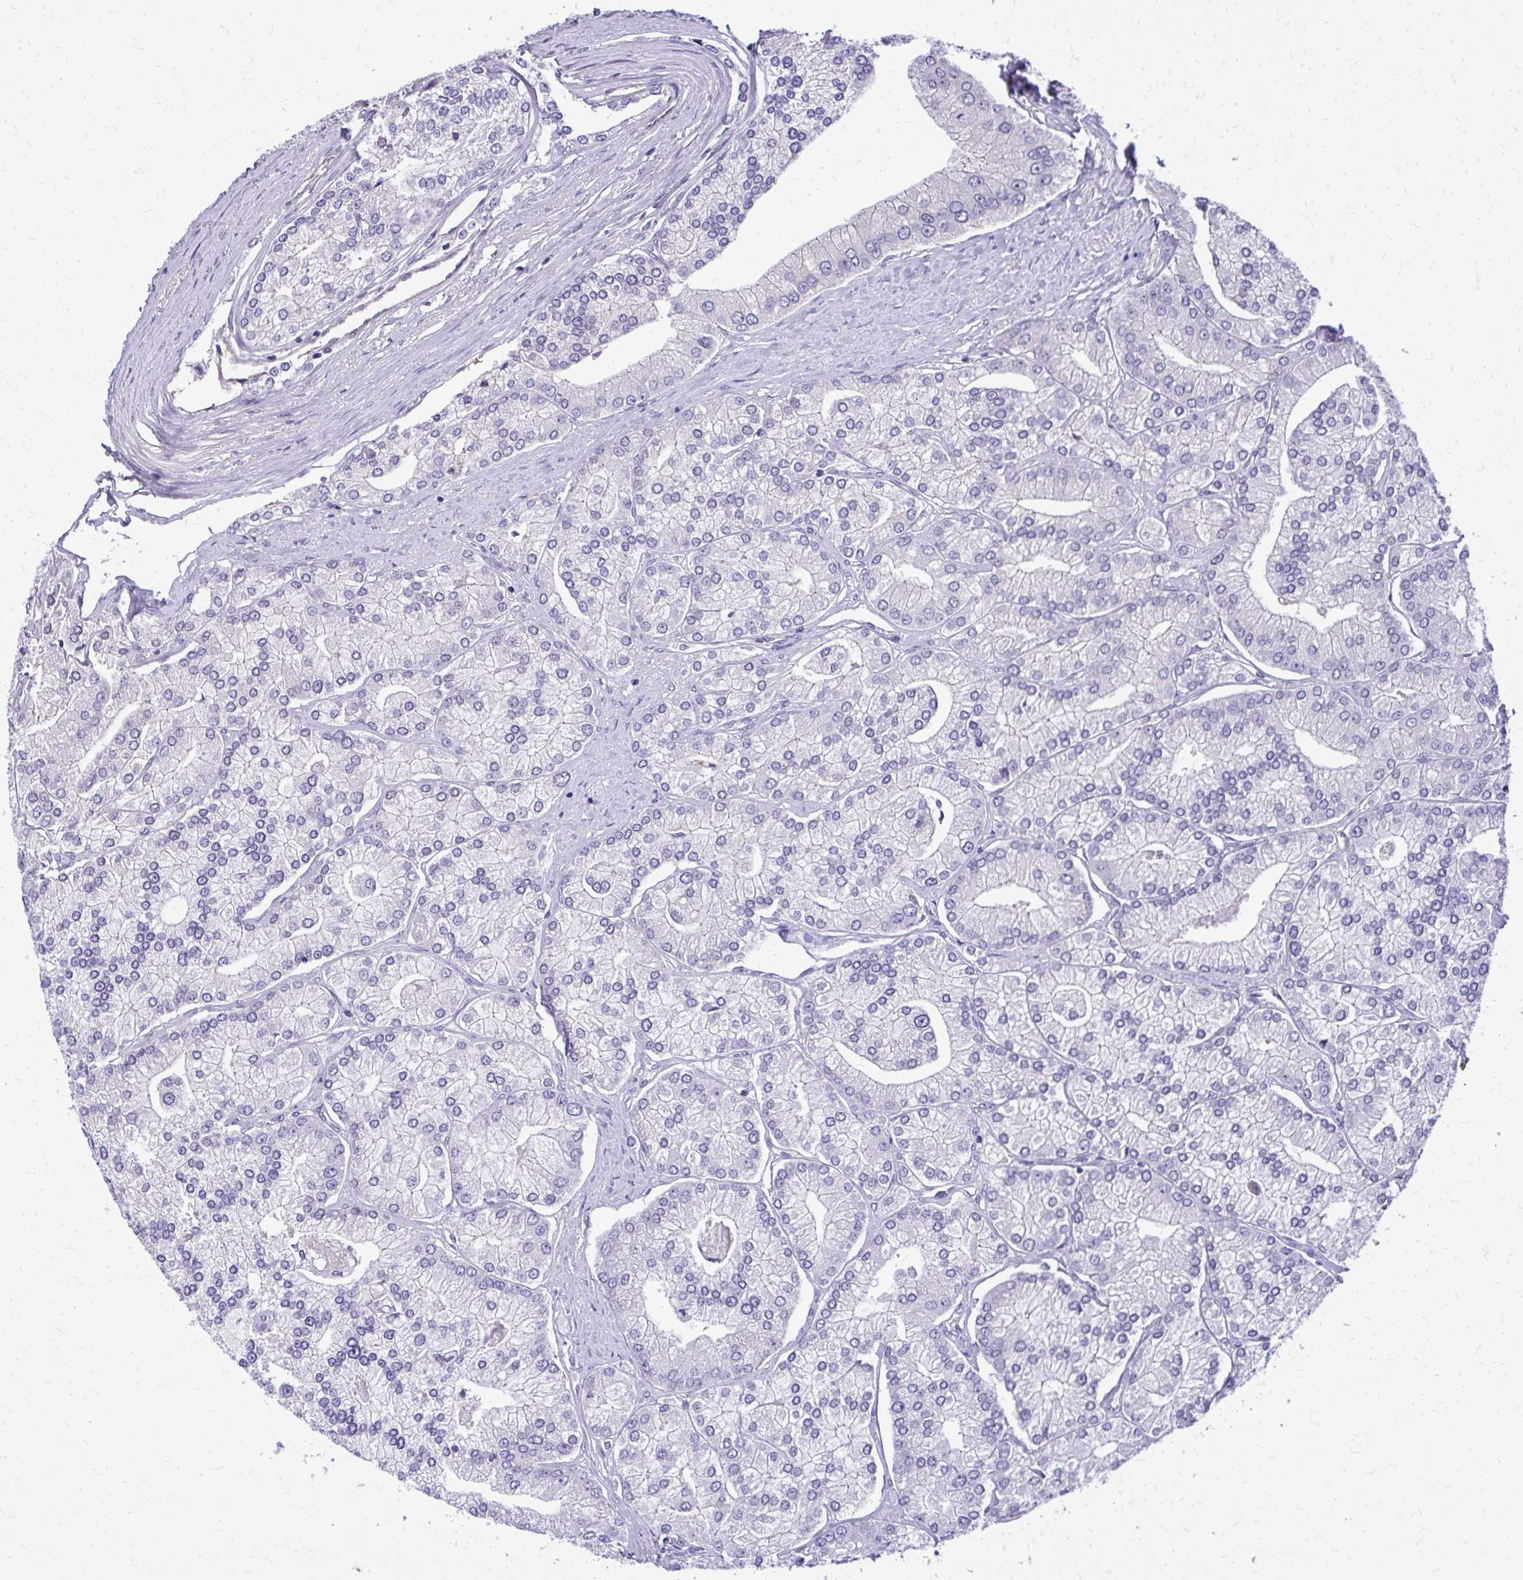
{"staining": {"intensity": "negative", "quantity": "none", "location": "none"}, "tissue": "prostate cancer", "cell_type": "Tumor cells", "image_type": "cancer", "snomed": [{"axis": "morphology", "description": "Adenocarcinoma, High grade"}, {"axis": "topography", "description": "Prostate"}], "caption": "The photomicrograph demonstrates no significant staining in tumor cells of prostate cancer (adenocarcinoma (high-grade)).", "gene": "RUNDC3B", "patient": {"sex": "male", "age": 61}}